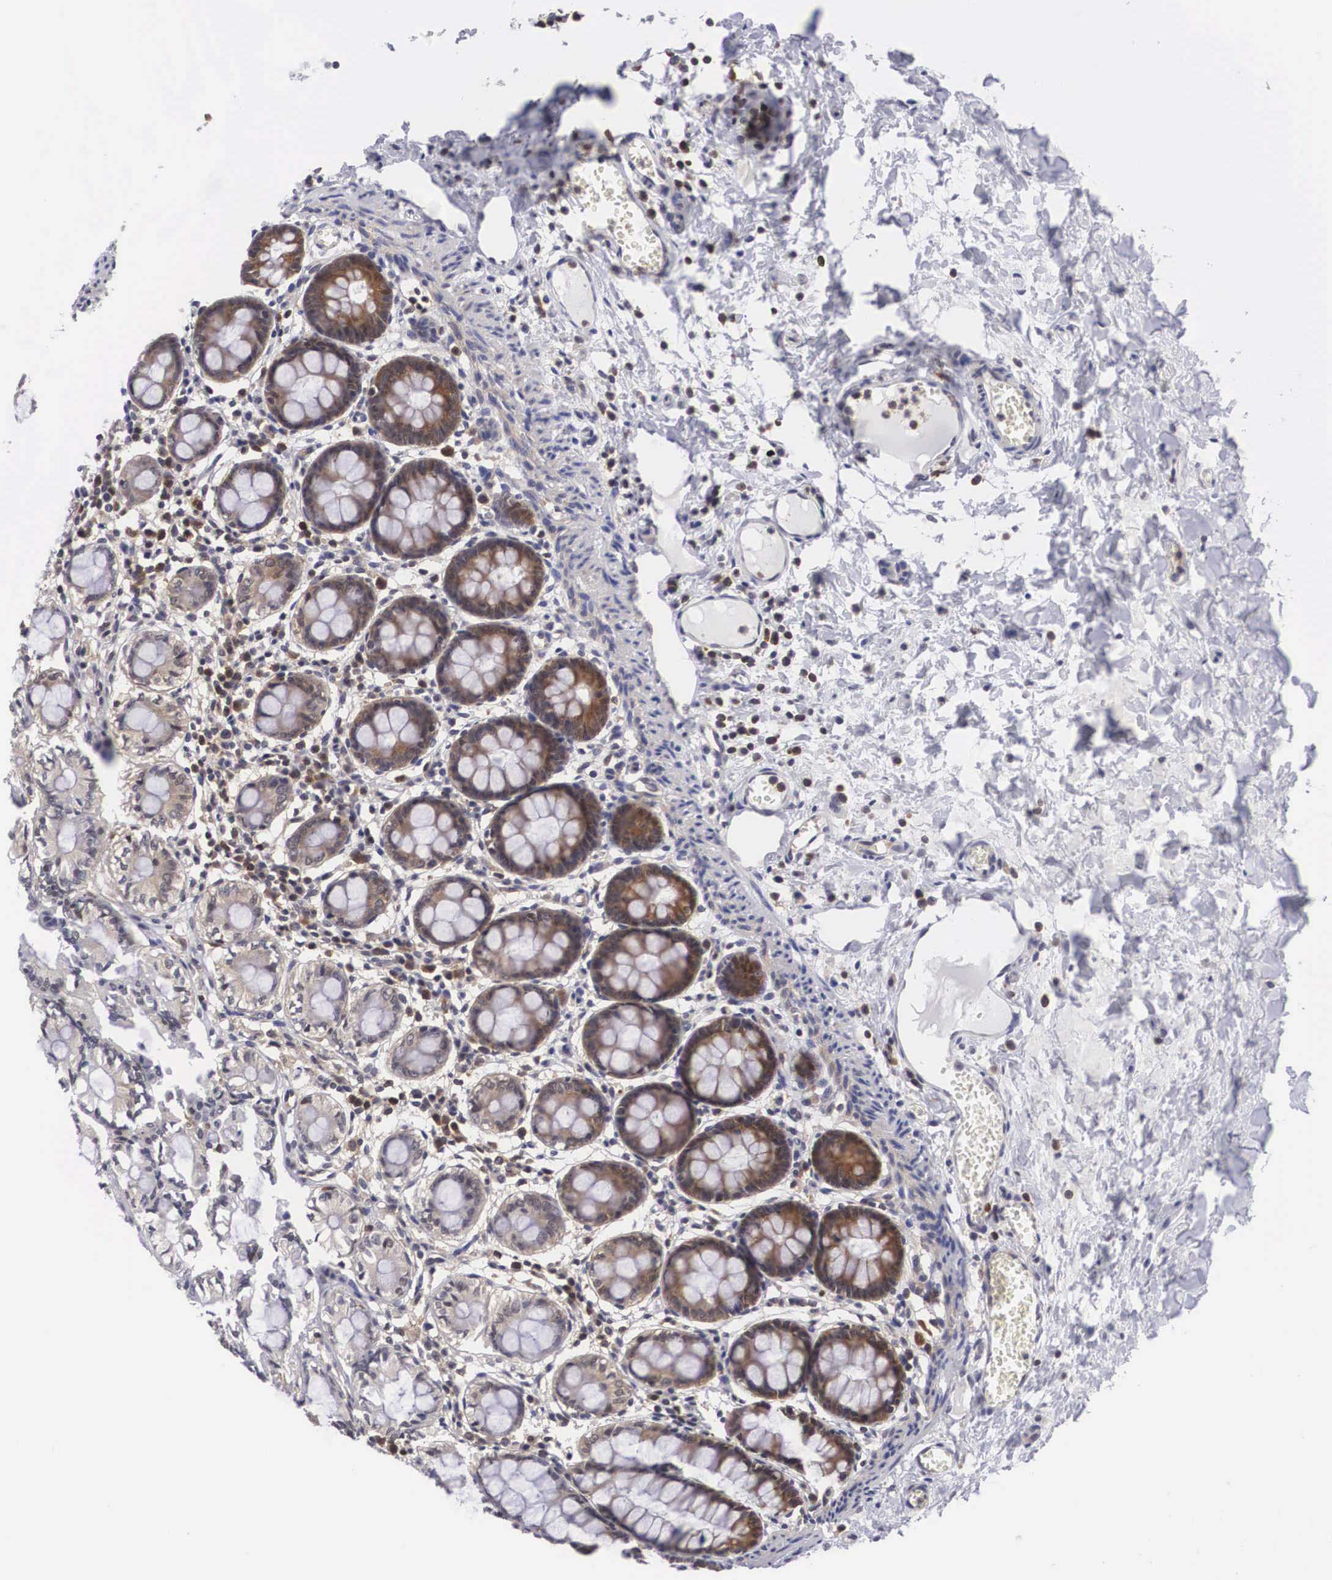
{"staining": {"intensity": "negative", "quantity": "none", "location": "none"}, "tissue": "colon", "cell_type": "Endothelial cells", "image_type": "normal", "snomed": [{"axis": "morphology", "description": "Normal tissue, NOS"}, {"axis": "topography", "description": "Colon"}], "caption": "An IHC histopathology image of benign colon is shown. There is no staining in endothelial cells of colon.", "gene": "ADSL", "patient": {"sex": "male", "age": 1}}